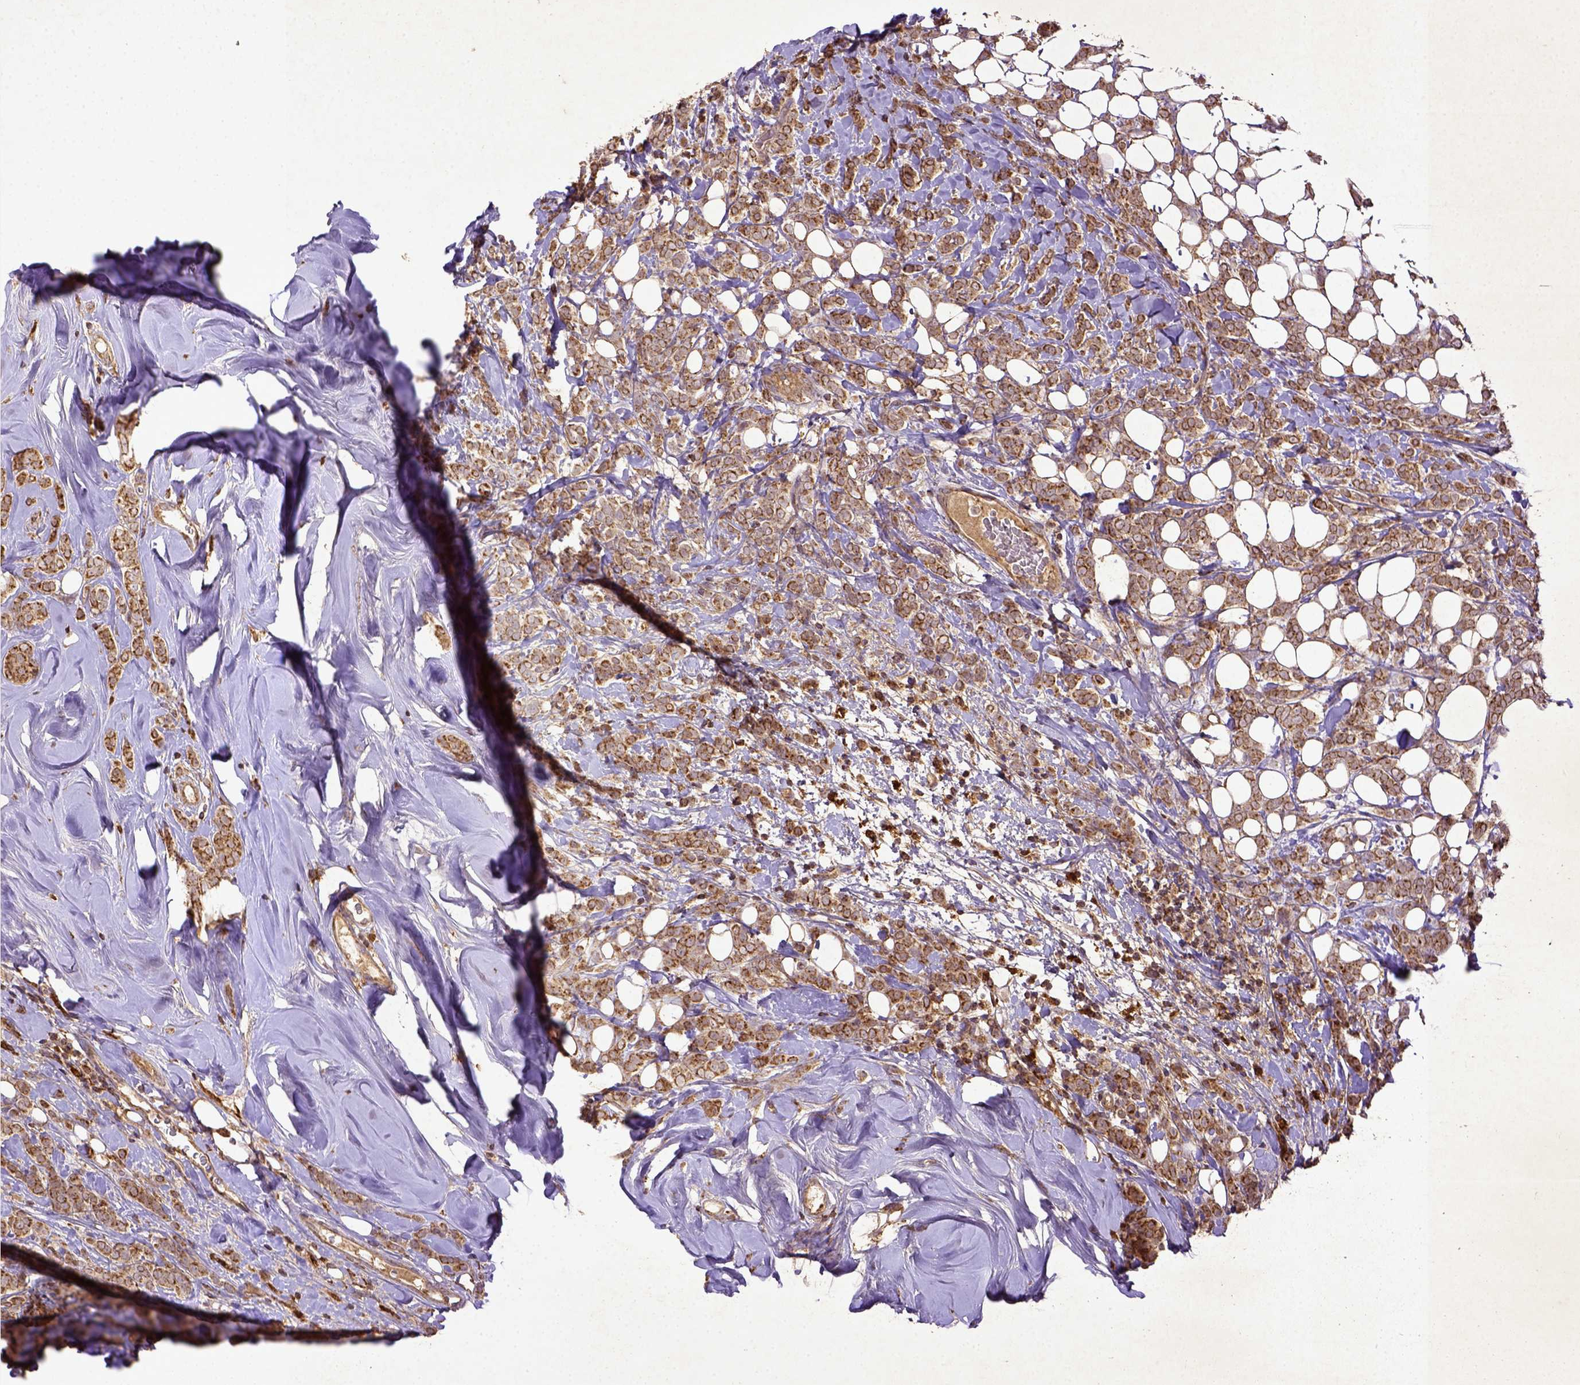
{"staining": {"intensity": "strong", "quantity": ">75%", "location": "cytoplasmic/membranous"}, "tissue": "breast cancer", "cell_type": "Tumor cells", "image_type": "cancer", "snomed": [{"axis": "morphology", "description": "Lobular carcinoma"}, {"axis": "topography", "description": "Breast"}], "caption": "This is a photomicrograph of IHC staining of lobular carcinoma (breast), which shows strong positivity in the cytoplasmic/membranous of tumor cells.", "gene": "MT-CO1", "patient": {"sex": "female", "age": 49}}